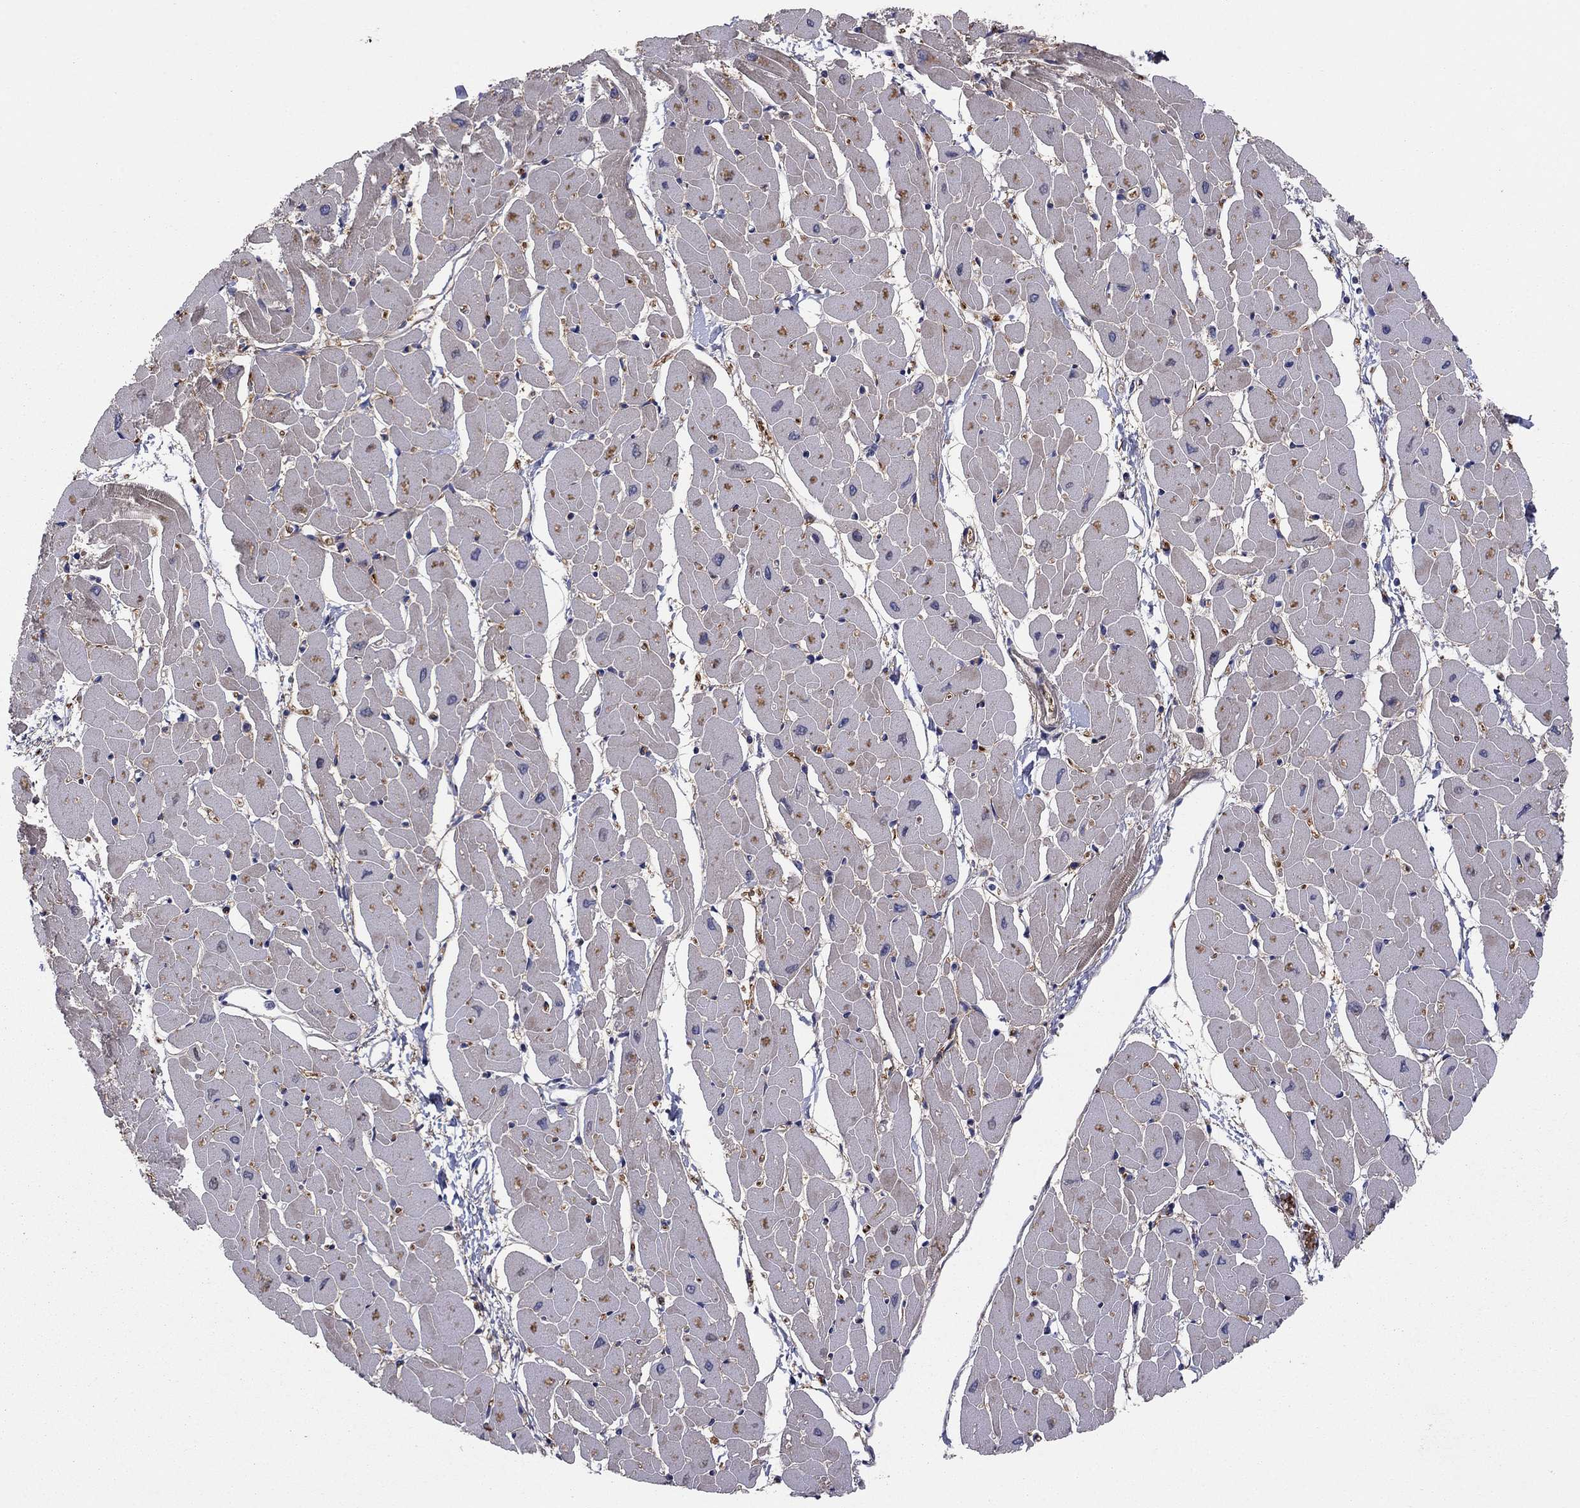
{"staining": {"intensity": "strong", "quantity": "25%-75%", "location": "cytoplasmic/membranous"}, "tissue": "heart muscle", "cell_type": "Cardiomyocytes", "image_type": "normal", "snomed": [{"axis": "morphology", "description": "Normal tissue, NOS"}, {"axis": "topography", "description": "Heart"}], "caption": "Immunohistochemistry staining of unremarkable heart muscle, which exhibits high levels of strong cytoplasmic/membranous staining in approximately 25%-75% of cardiomyocytes indicating strong cytoplasmic/membranous protein positivity. The staining was performed using DAB (3,3'-diaminobenzidine) (brown) for protein detection and nuclei were counterstained in hematoxylin (blue).", "gene": "RNF123", "patient": {"sex": "male", "age": 57}}